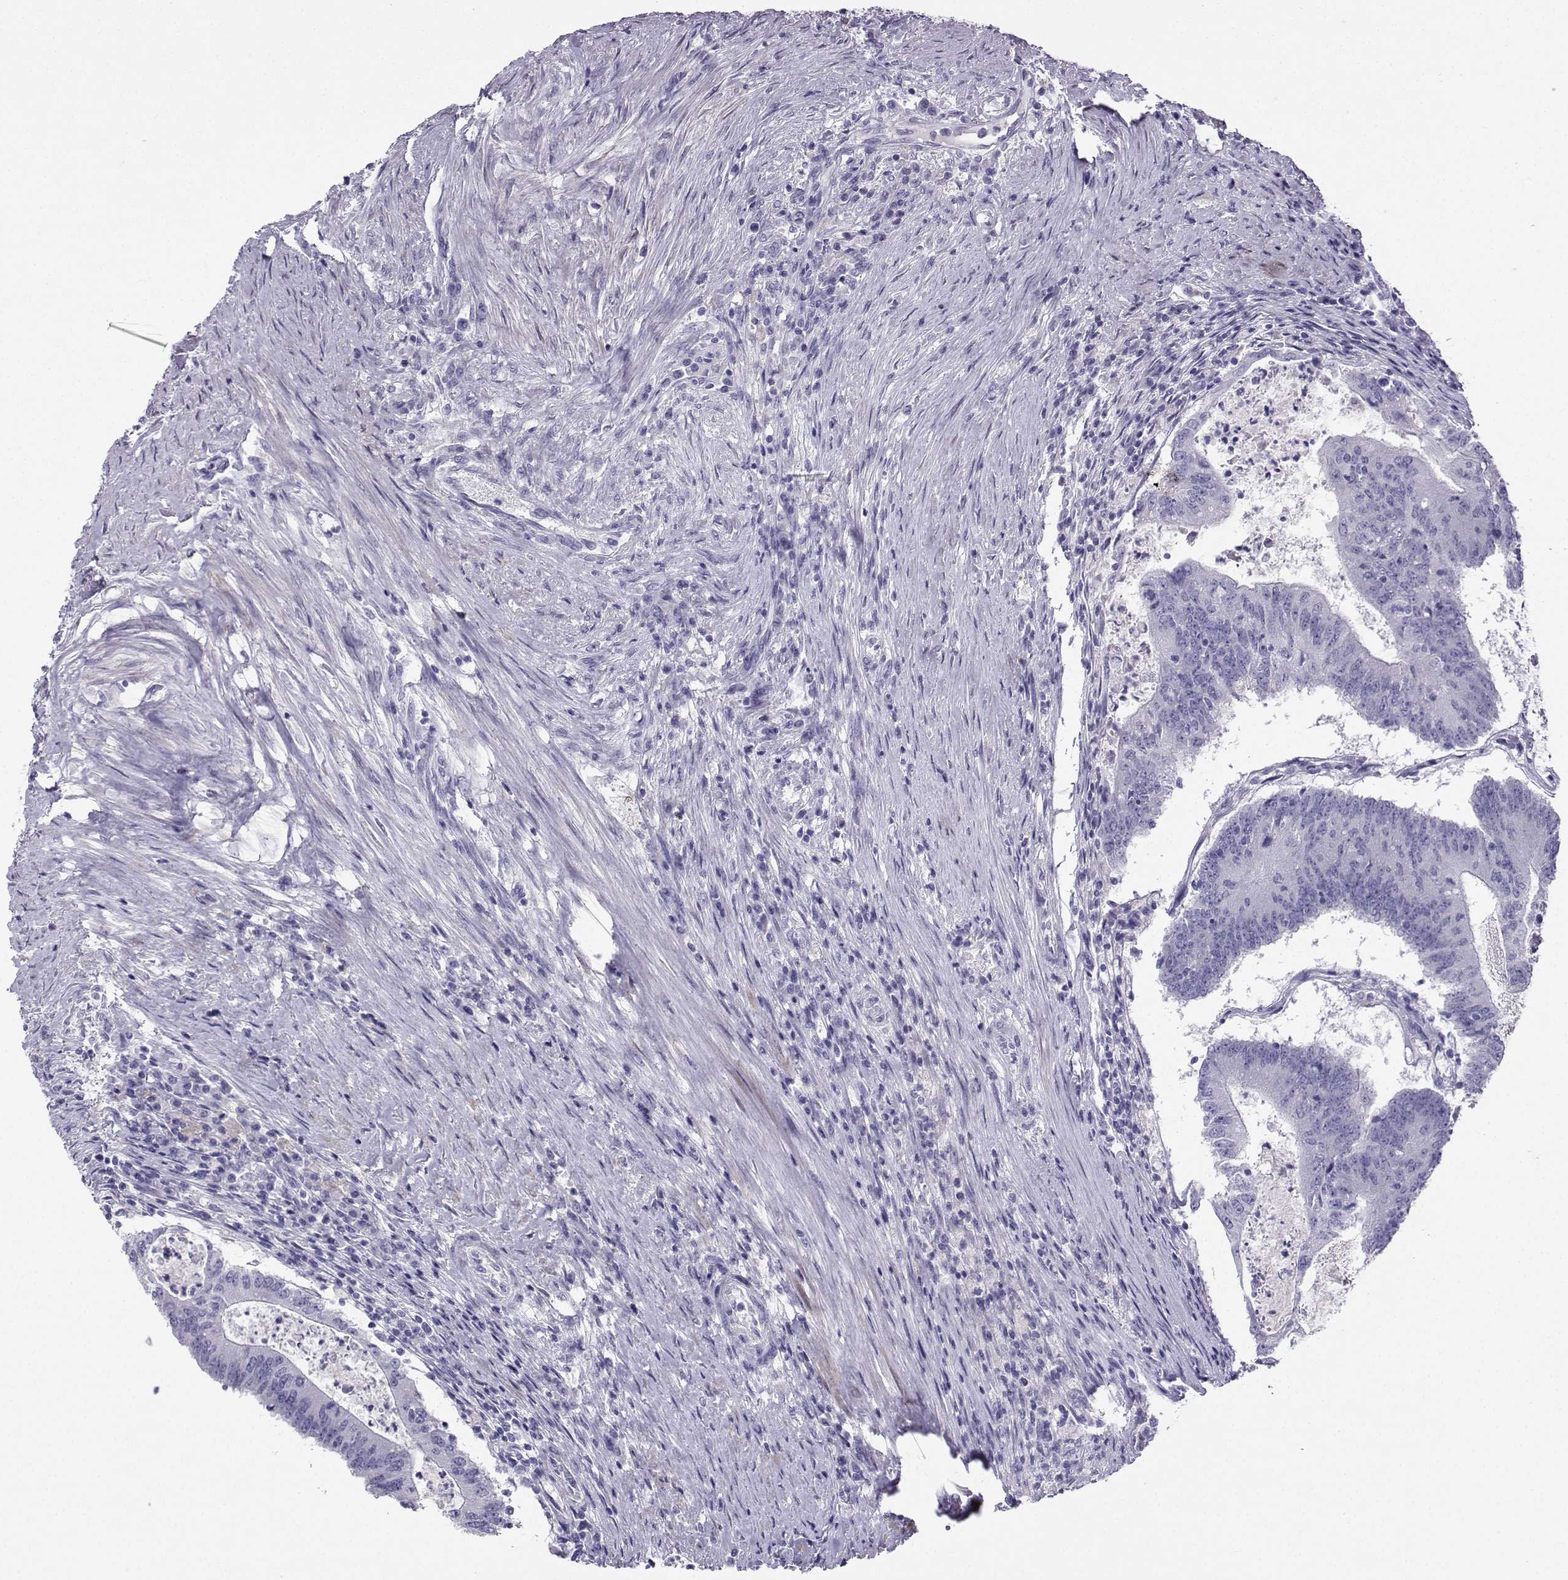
{"staining": {"intensity": "negative", "quantity": "none", "location": "none"}, "tissue": "colorectal cancer", "cell_type": "Tumor cells", "image_type": "cancer", "snomed": [{"axis": "morphology", "description": "Adenocarcinoma, NOS"}, {"axis": "topography", "description": "Colon"}], "caption": "IHC histopathology image of colorectal adenocarcinoma stained for a protein (brown), which displays no positivity in tumor cells.", "gene": "FBXO24", "patient": {"sex": "female", "age": 70}}